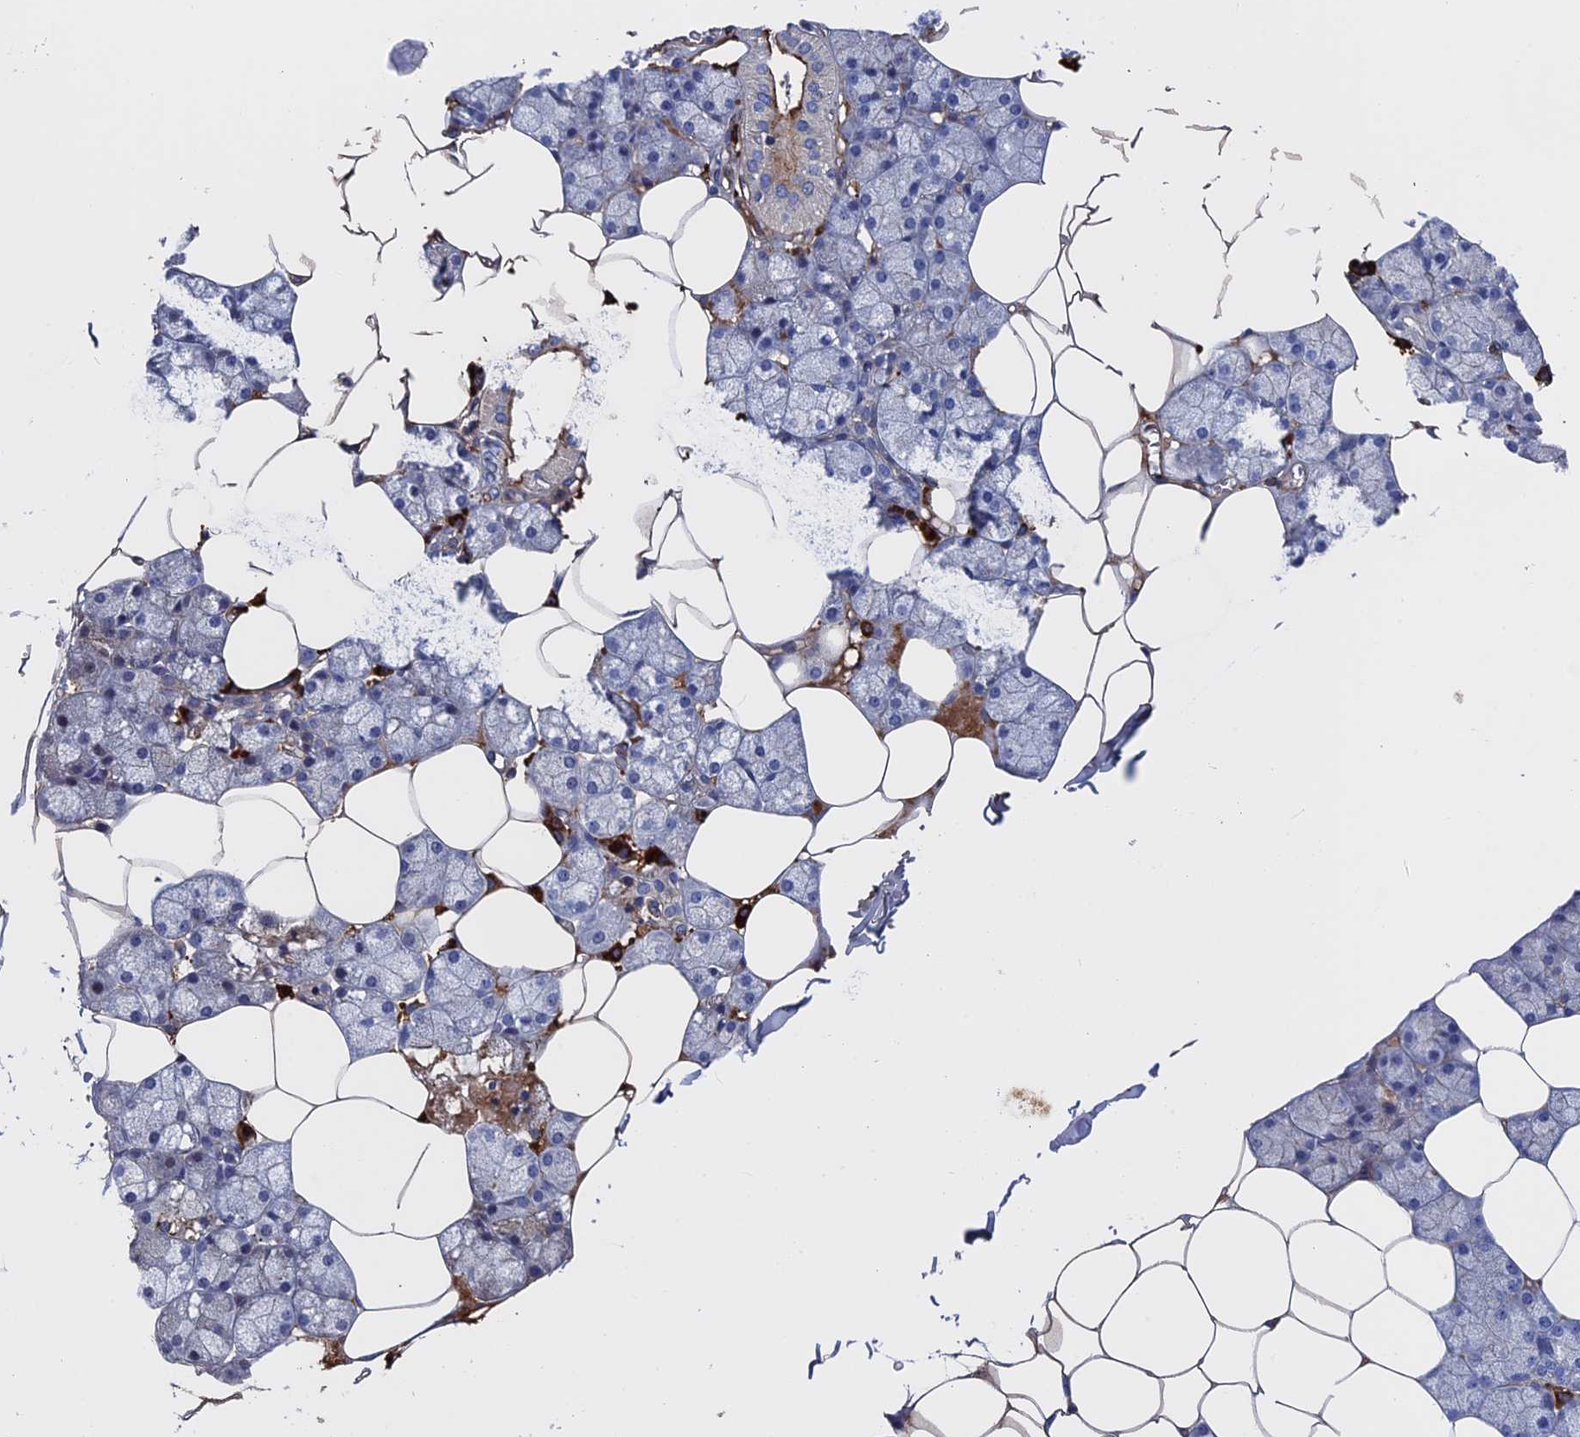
{"staining": {"intensity": "moderate", "quantity": "25%-75%", "location": "cytoplasmic/membranous"}, "tissue": "salivary gland", "cell_type": "Glandular cells", "image_type": "normal", "snomed": [{"axis": "morphology", "description": "Normal tissue, NOS"}, {"axis": "topography", "description": "Salivary gland"}], "caption": "A brown stain shows moderate cytoplasmic/membranous expression of a protein in glandular cells of unremarkable human salivary gland. (DAB (3,3'-diaminobenzidine) = brown stain, brightfield microscopy at high magnification).", "gene": "RPUSD1", "patient": {"sex": "male", "age": 62}}